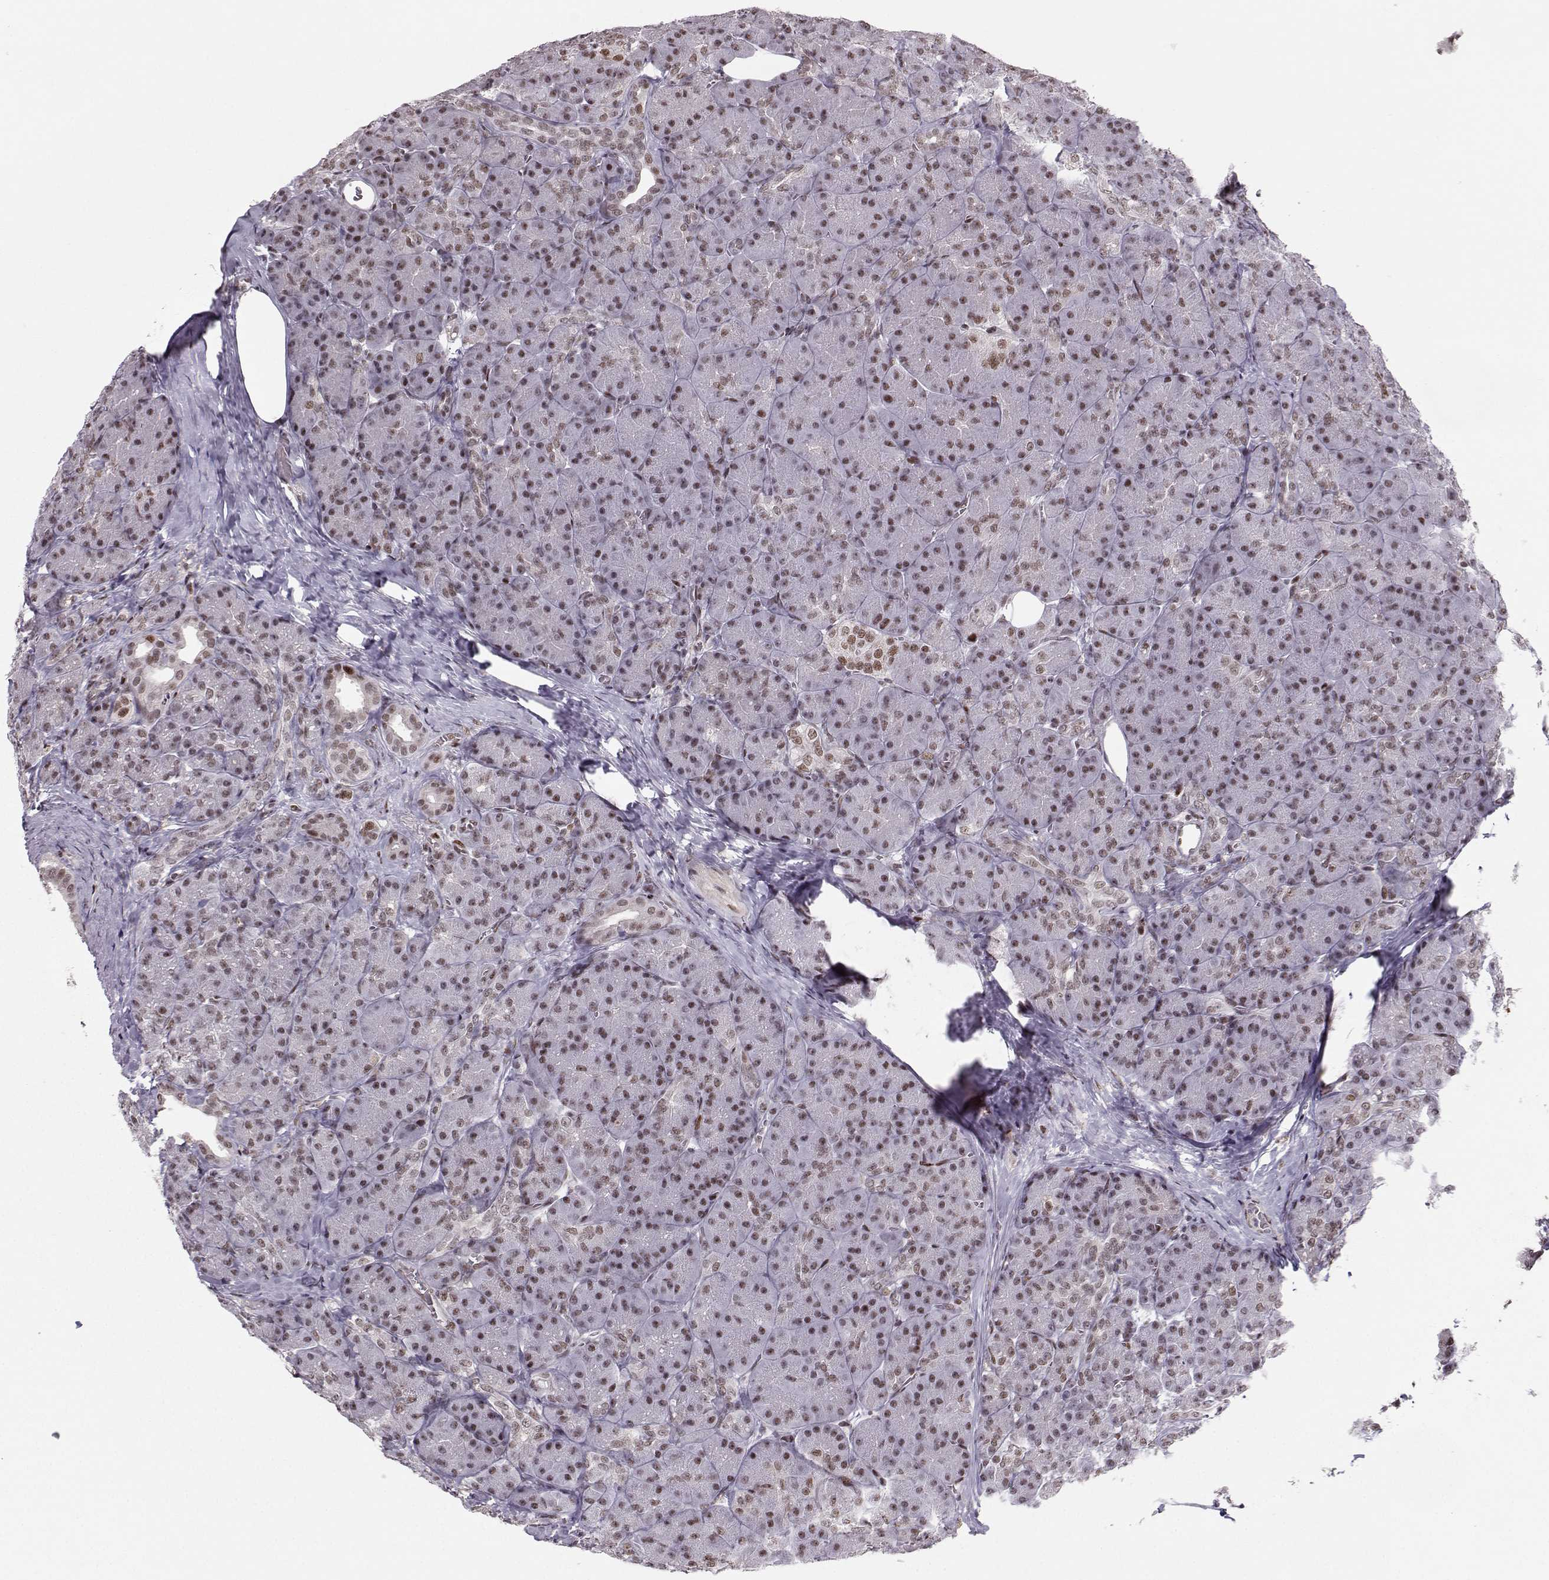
{"staining": {"intensity": "moderate", "quantity": ">75%", "location": "nuclear"}, "tissue": "pancreas", "cell_type": "Exocrine glandular cells", "image_type": "normal", "snomed": [{"axis": "morphology", "description": "Normal tissue, NOS"}, {"axis": "topography", "description": "Pancreas"}], "caption": "Immunohistochemistry micrograph of unremarkable pancreas stained for a protein (brown), which shows medium levels of moderate nuclear expression in approximately >75% of exocrine glandular cells.", "gene": "SNAPC2", "patient": {"sex": "male", "age": 57}}